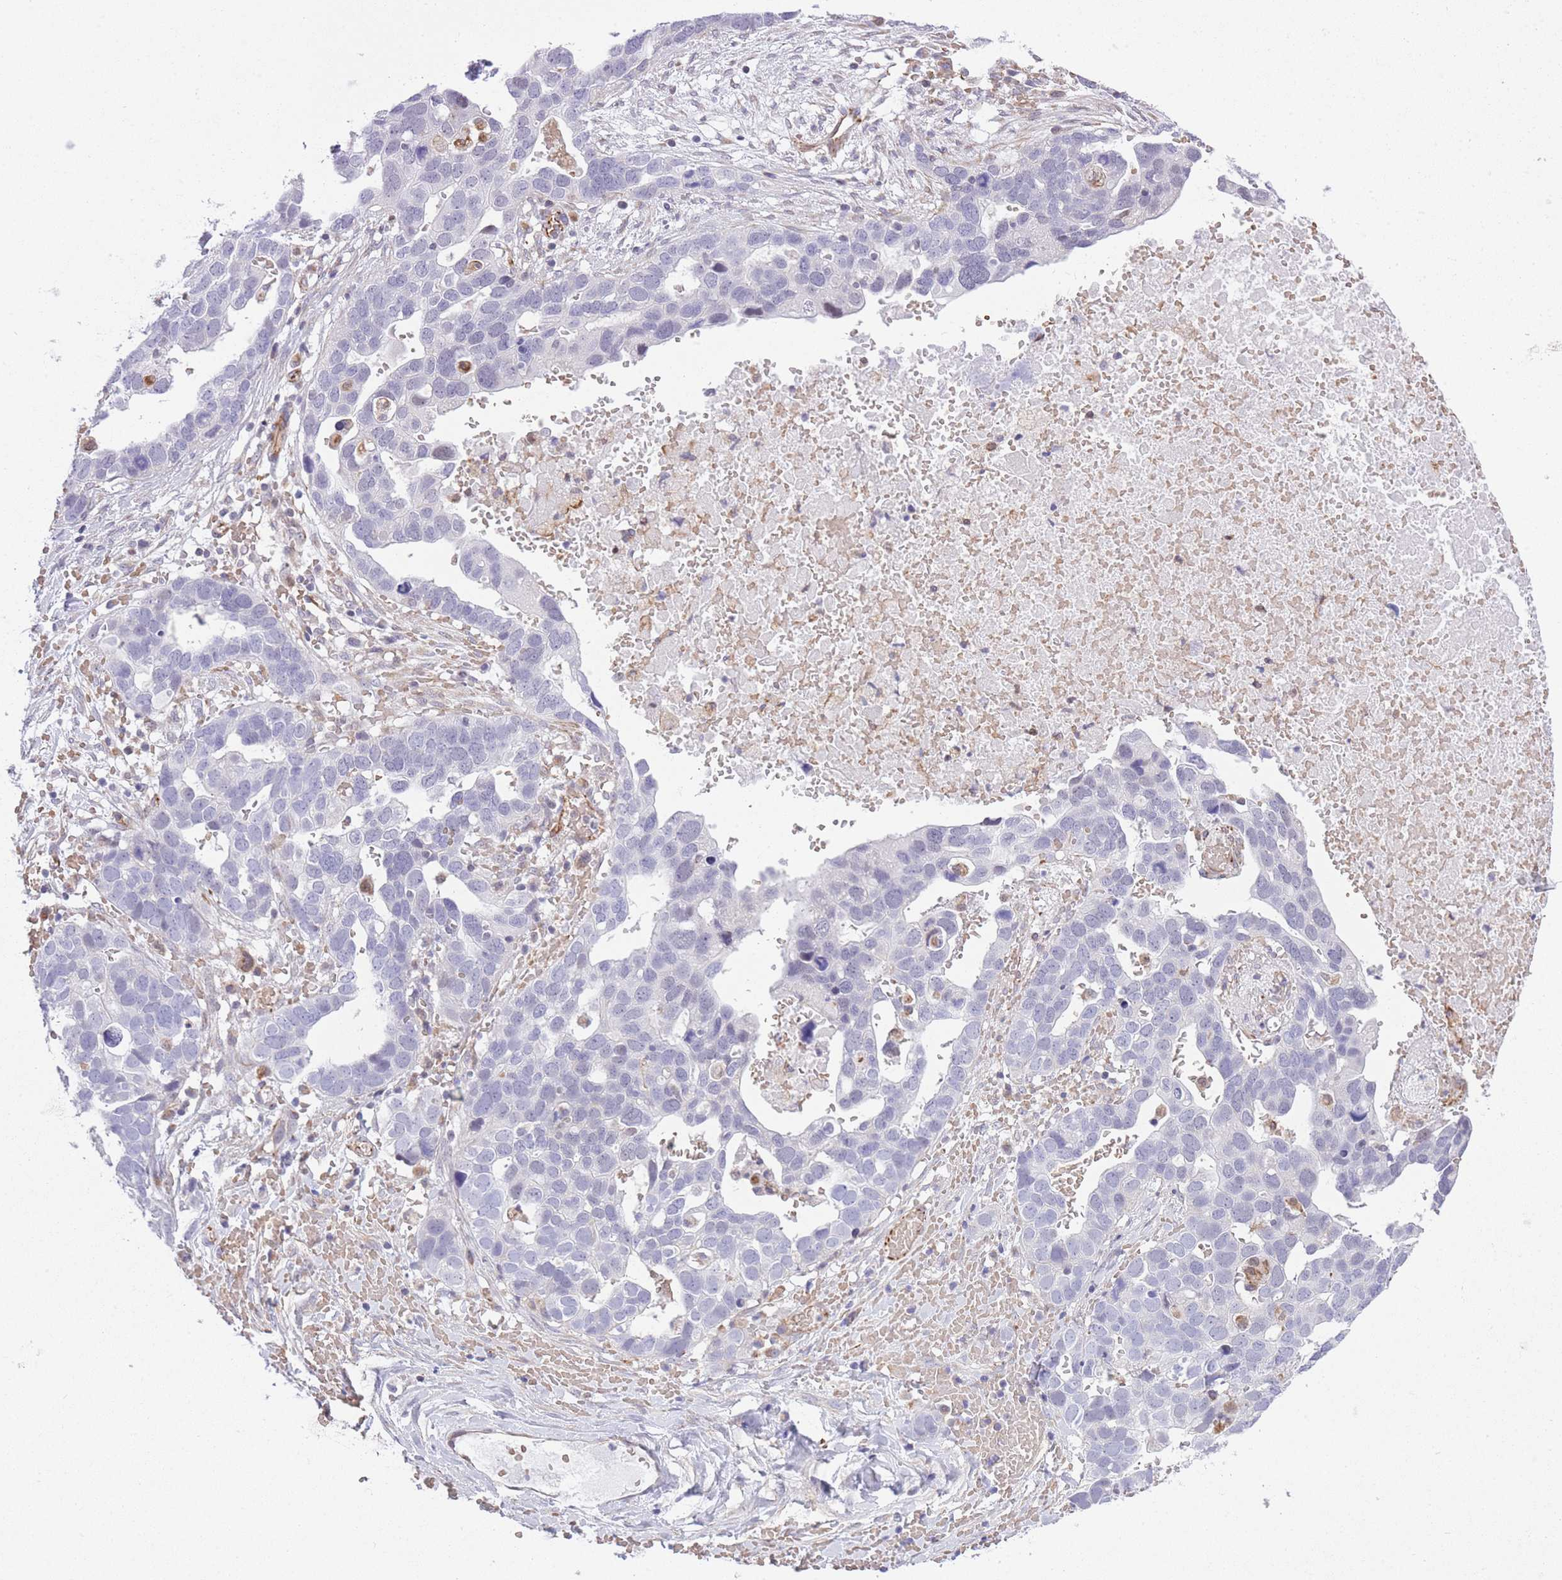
{"staining": {"intensity": "negative", "quantity": "none", "location": "none"}, "tissue": "ovarian cancer", "cell_type": "Tumor cells", "image_type": "cancer", "snomed": [{"axis": "morphology", "description": "Cystadenocarcinoma, serous, NOS"}, {"axis": "topography", "description": "Ovary"}], "caption": "Tumor cells show no significant positivity in serous cystadenocarcinoma (ovarian).", "gene": "MEIOSIN", "patient": {"sex": "female", "age": 54}}